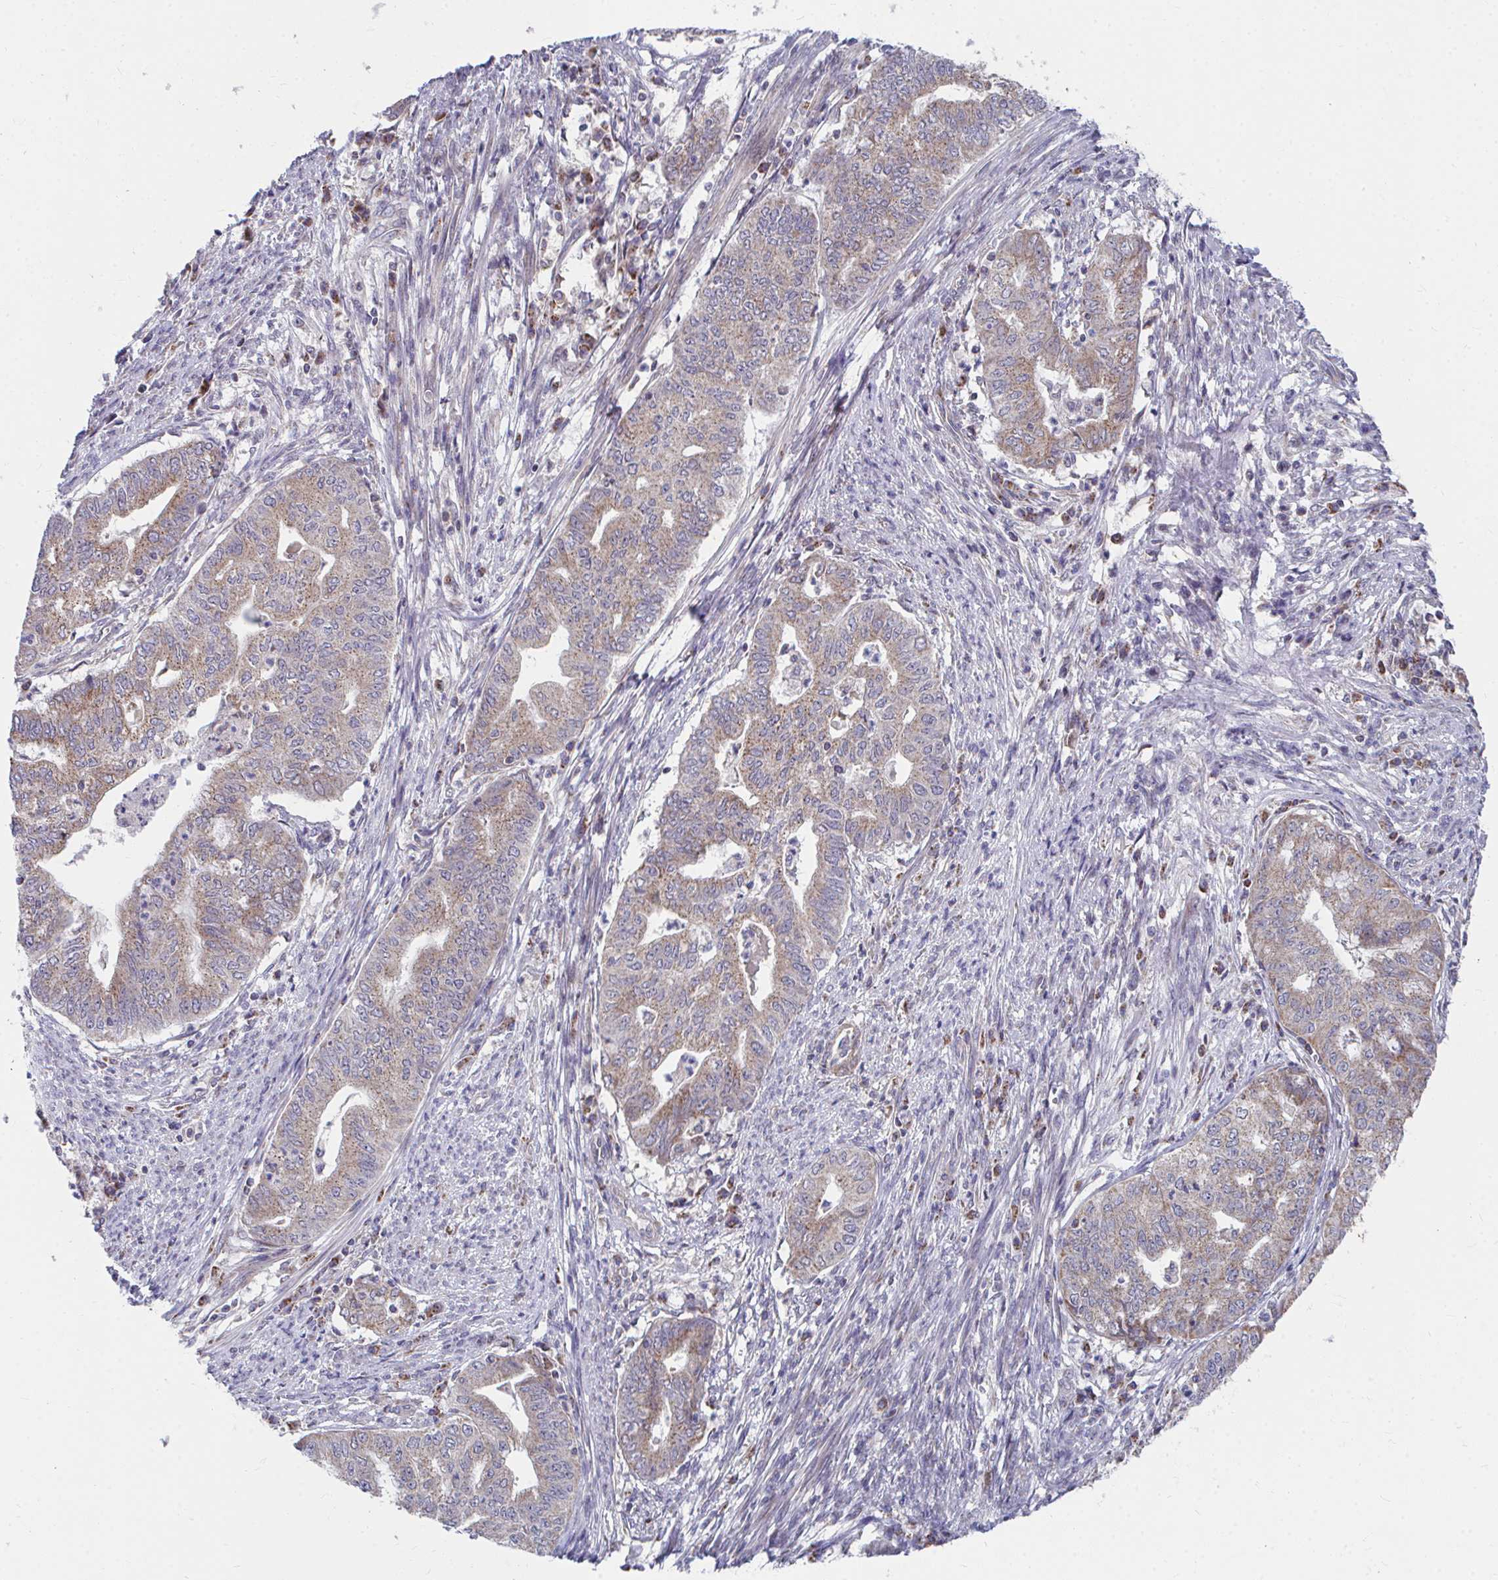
{"staining": {"intensity": "weak", "quantity": ">75%", "location": "cytoplasmic/membranous"}, "tissue": "endometrial cancer", "cell_type": "Tumor cells", "image_type": "cancer", "snomed": [{"axis": "morphology", "description": "Adenocarcinoma, NOS"}, {"axis": "topography", "description": "Endometrium"}], "caption": "Endometrial cancer (adenocarcinoma) was stained to show a protein in brown. There is low levels of weak cytoplasmic/membranous expression in approximately >75% of tumor cells. (Stains: DAB (3,3'-diaminobenzidine) in brown, nuclei in blue, Microscopy: brightfield microscopy at high magnification).", "gene": "PEX3", "patient": {"sex": "female", "age": 79}}